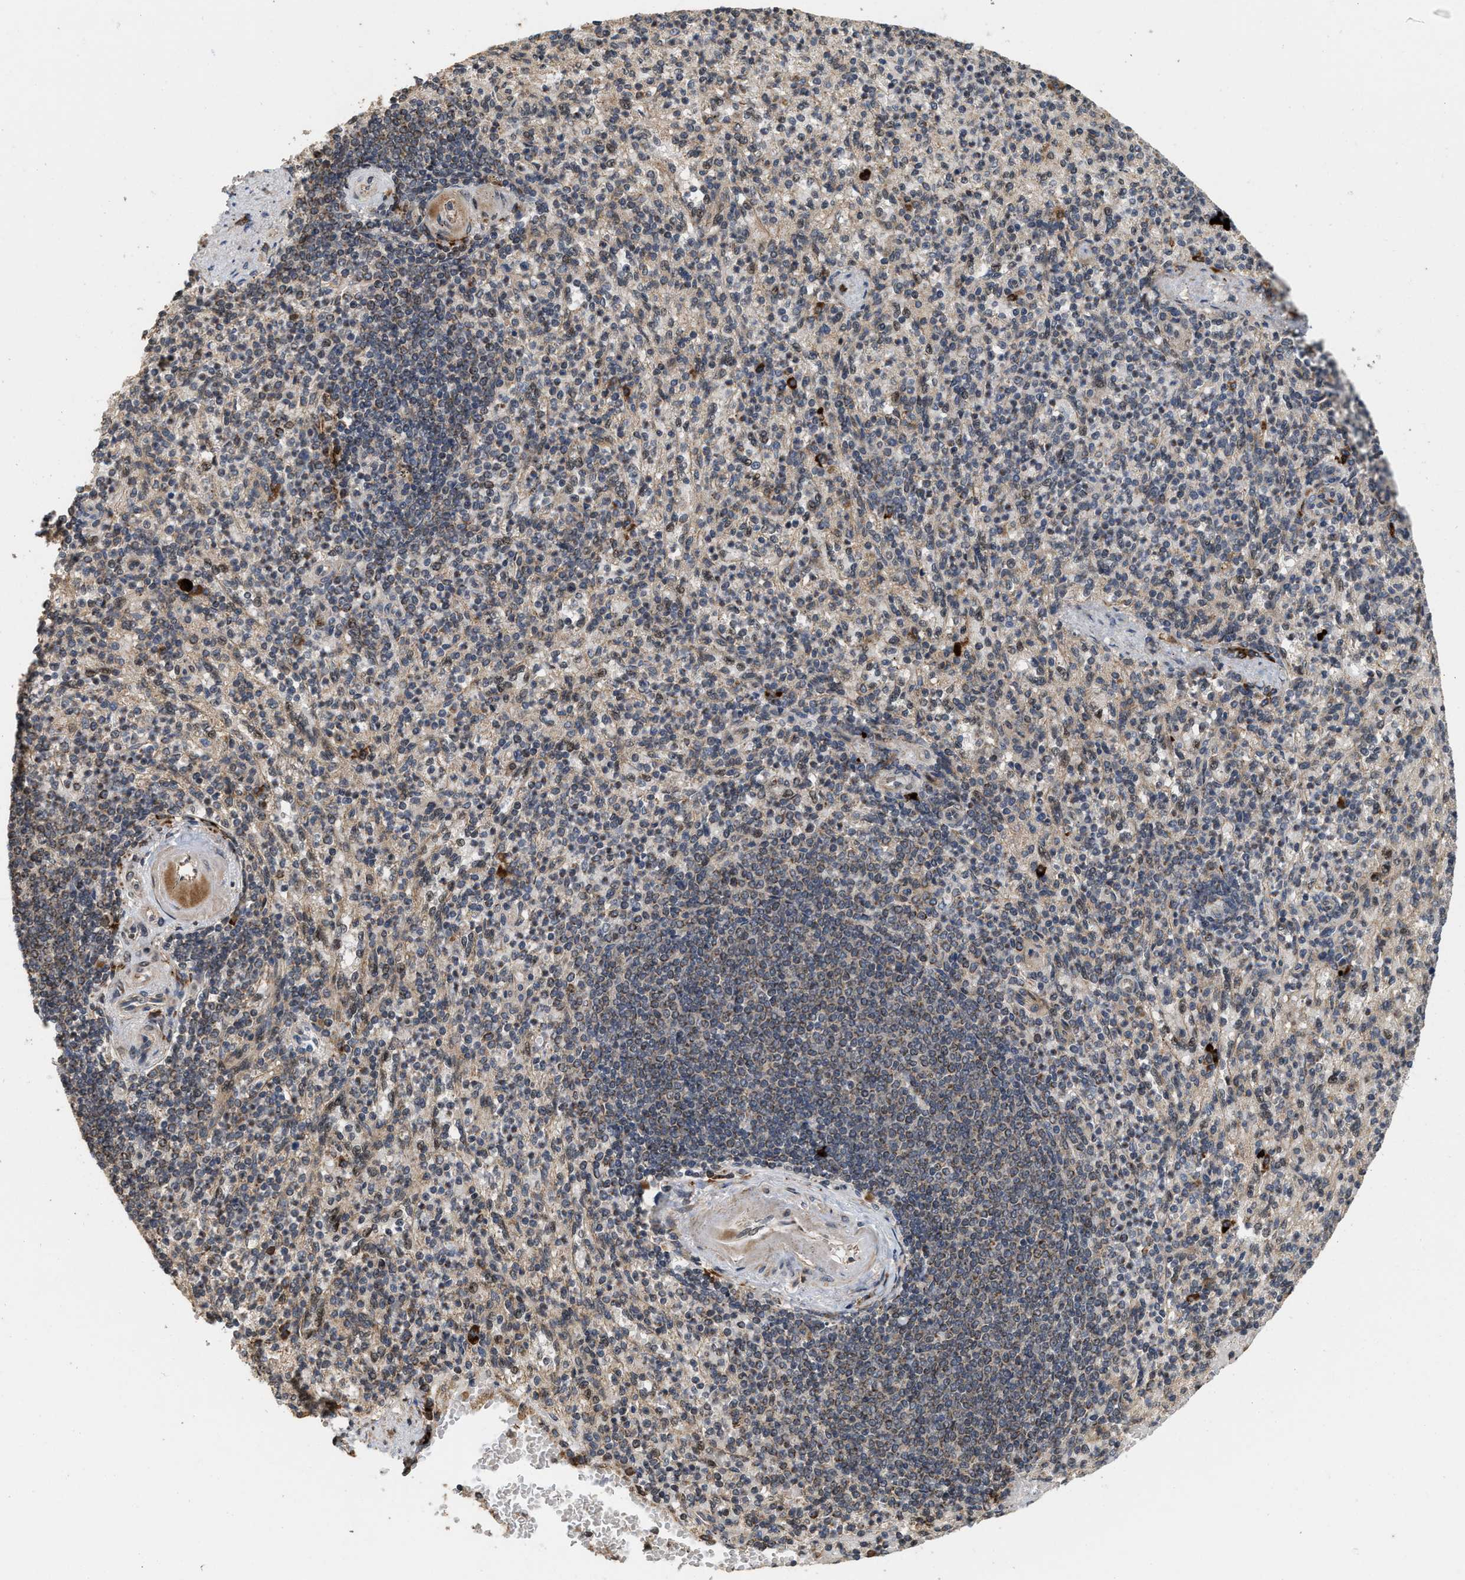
{"staining": {"intensity": "weak", "quantity": "25%-75%", "location": "cytoplasmic/membranous"}, "tissue": "spleen", "cell_type": "Cells in red pulp", "image_type": "normal", "snomed": [{"axis": "morphology", "description": "Normal tissue, NOS"}, {"axis": "topography", "description": "Spleen"}], "caption": "A brown stain labels weak cytoplasmic/membranous positivity of a protein in cells in red pulp of benign spleen. (Stains: DAB (3,3'-diaminobenzidine) in brown, nuclei in blue, Microscopy: brightfield microscopy at high magnification).", "gene": "ELP2", "patient": {"sex": "female", "age": 74}}